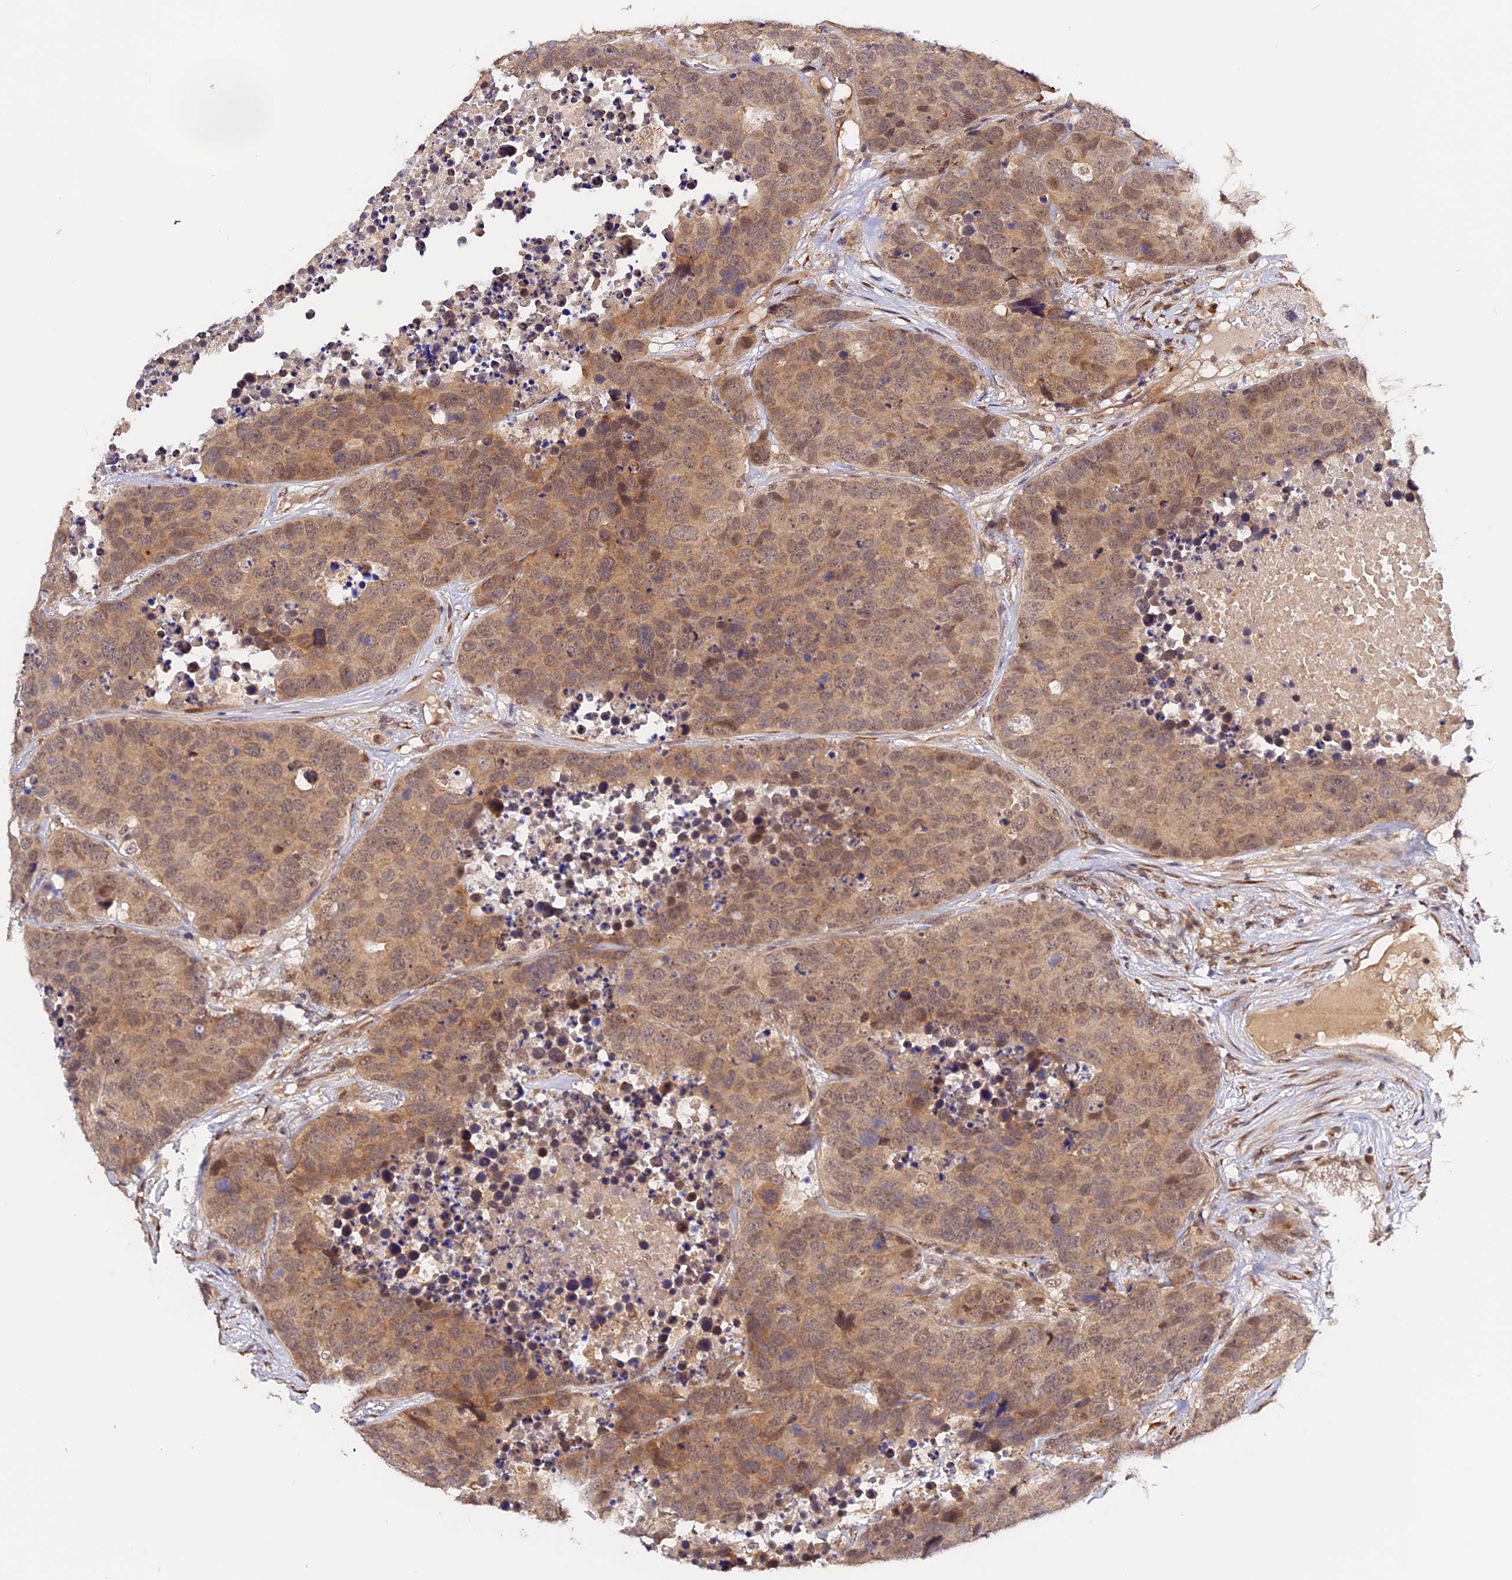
{"staining": {"intensity": "moderate", "quantity": ">75%", "location": "cytoplasmic/membranous"}, "tissue": "carcinoid", "cell_type": "Tumor cells", "image_type": "cancer", "snomed": [{"axis": "morphology", "description": "Carcinoid, malignant, NOS"}, {"axis": "topography", "description": "Lung"}], "caption": "Tumor cells demonstrate medium levels of moderate cytoplasmic/membranous staining in approximately >75% of cells in carcinoid.", "gene": "IMPACT", "patient": {"sex": "male", "age": 60}}